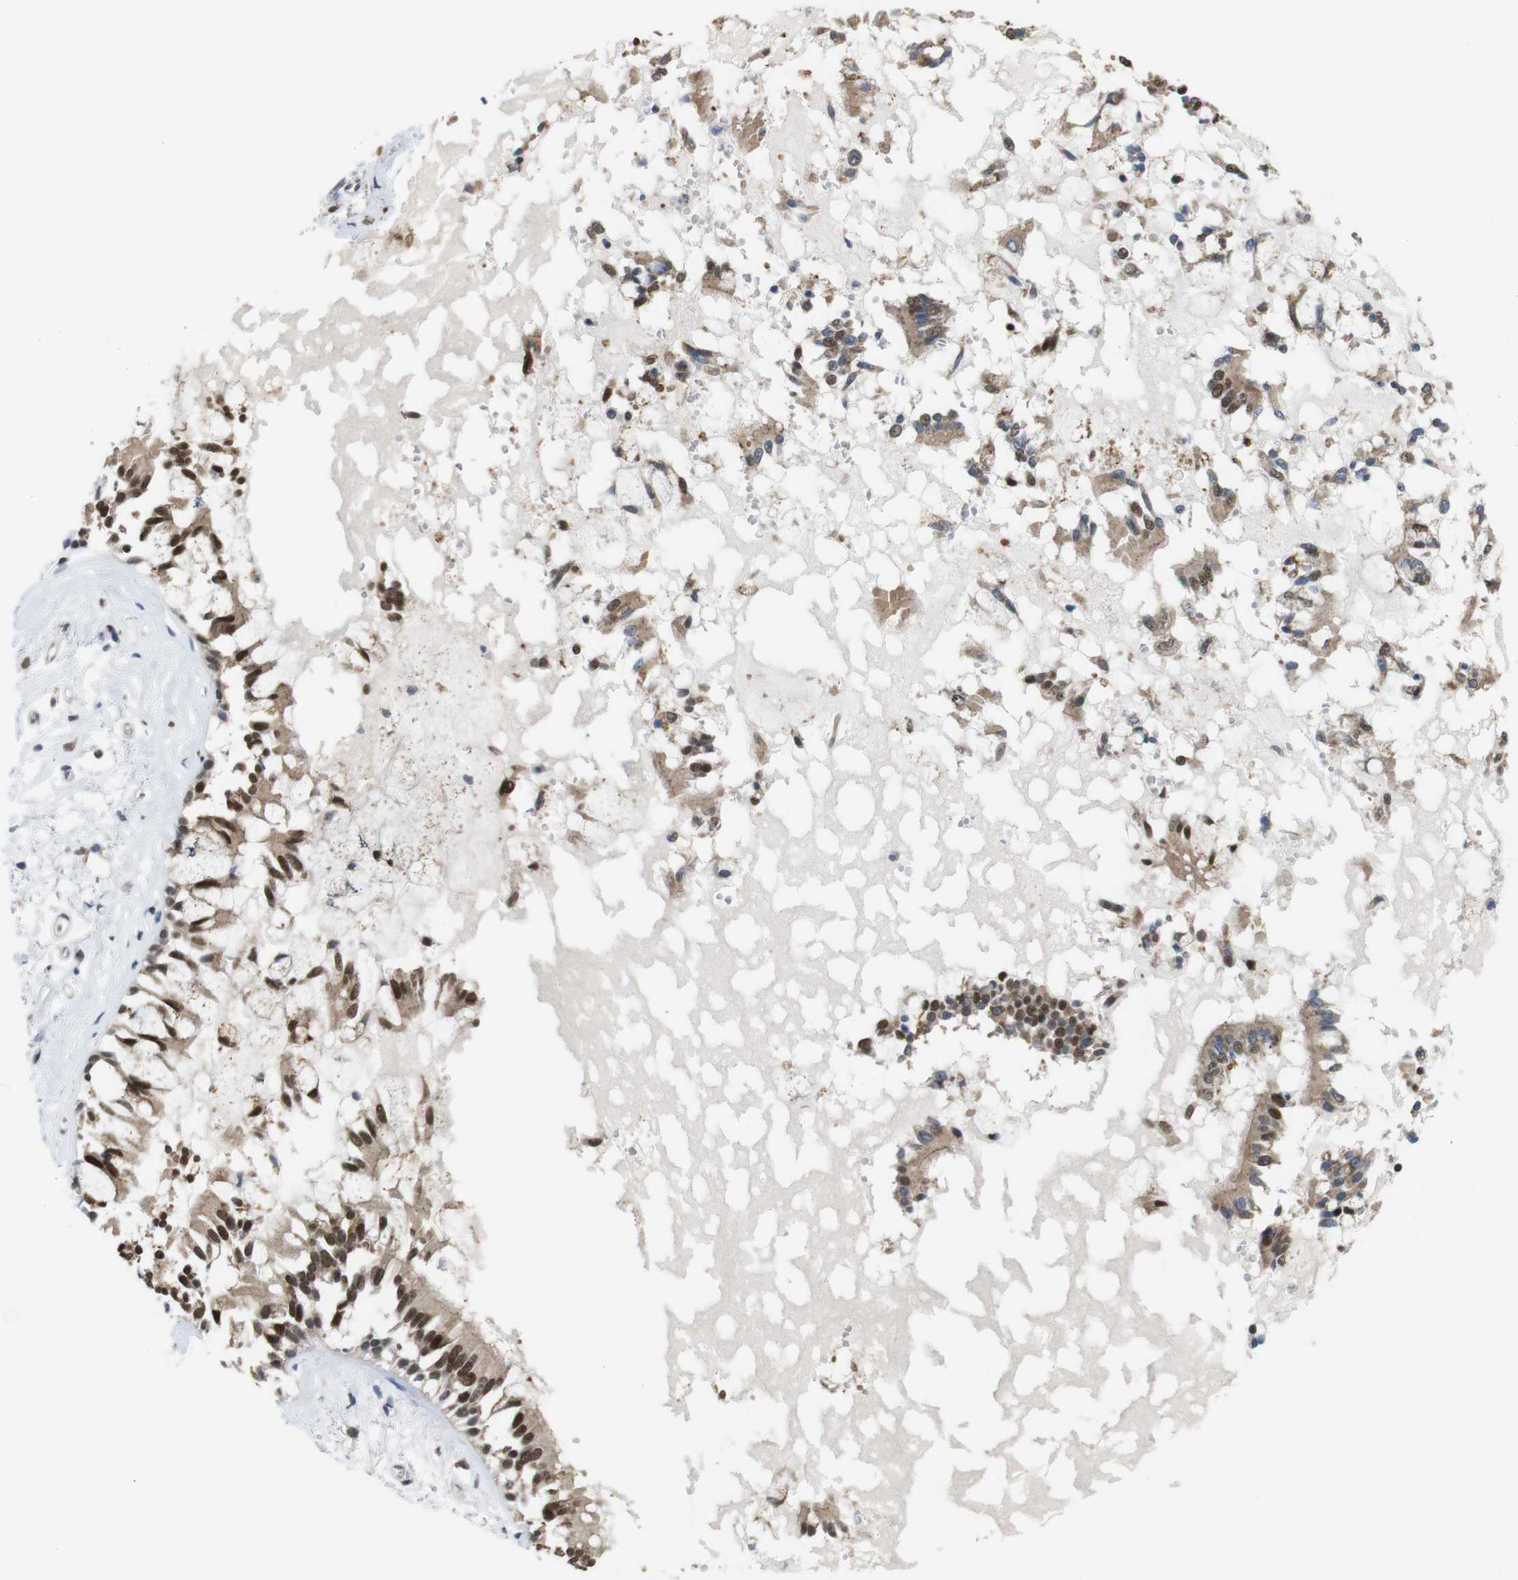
{"staining": {"intensity": "strong", "quantity": ">75%", "location": "cytoplasmic/membranous,nuclear"}, "tissue": "bronchus", "cell_type": "Respiratory epithelial cells", "image_type": "normal", "snomed": [{"axis": "morphology", "description": "Normal tissue, NOS"}, {"axis": "morphology", "description": "Inflammation, NOS"}, {"axis": "topography", "description": "Cartilage tissue"}, {"axis": "topography", "description": "Lung"}], "caption": "A high amount of strong cytoplasmic/membranous,nuclear positivity is seen in approximately >75% of respiratory epithelial cells in normal bronchus.", "gene": "PNMA8A", "patient": {"sex": "male", "age": 71}}